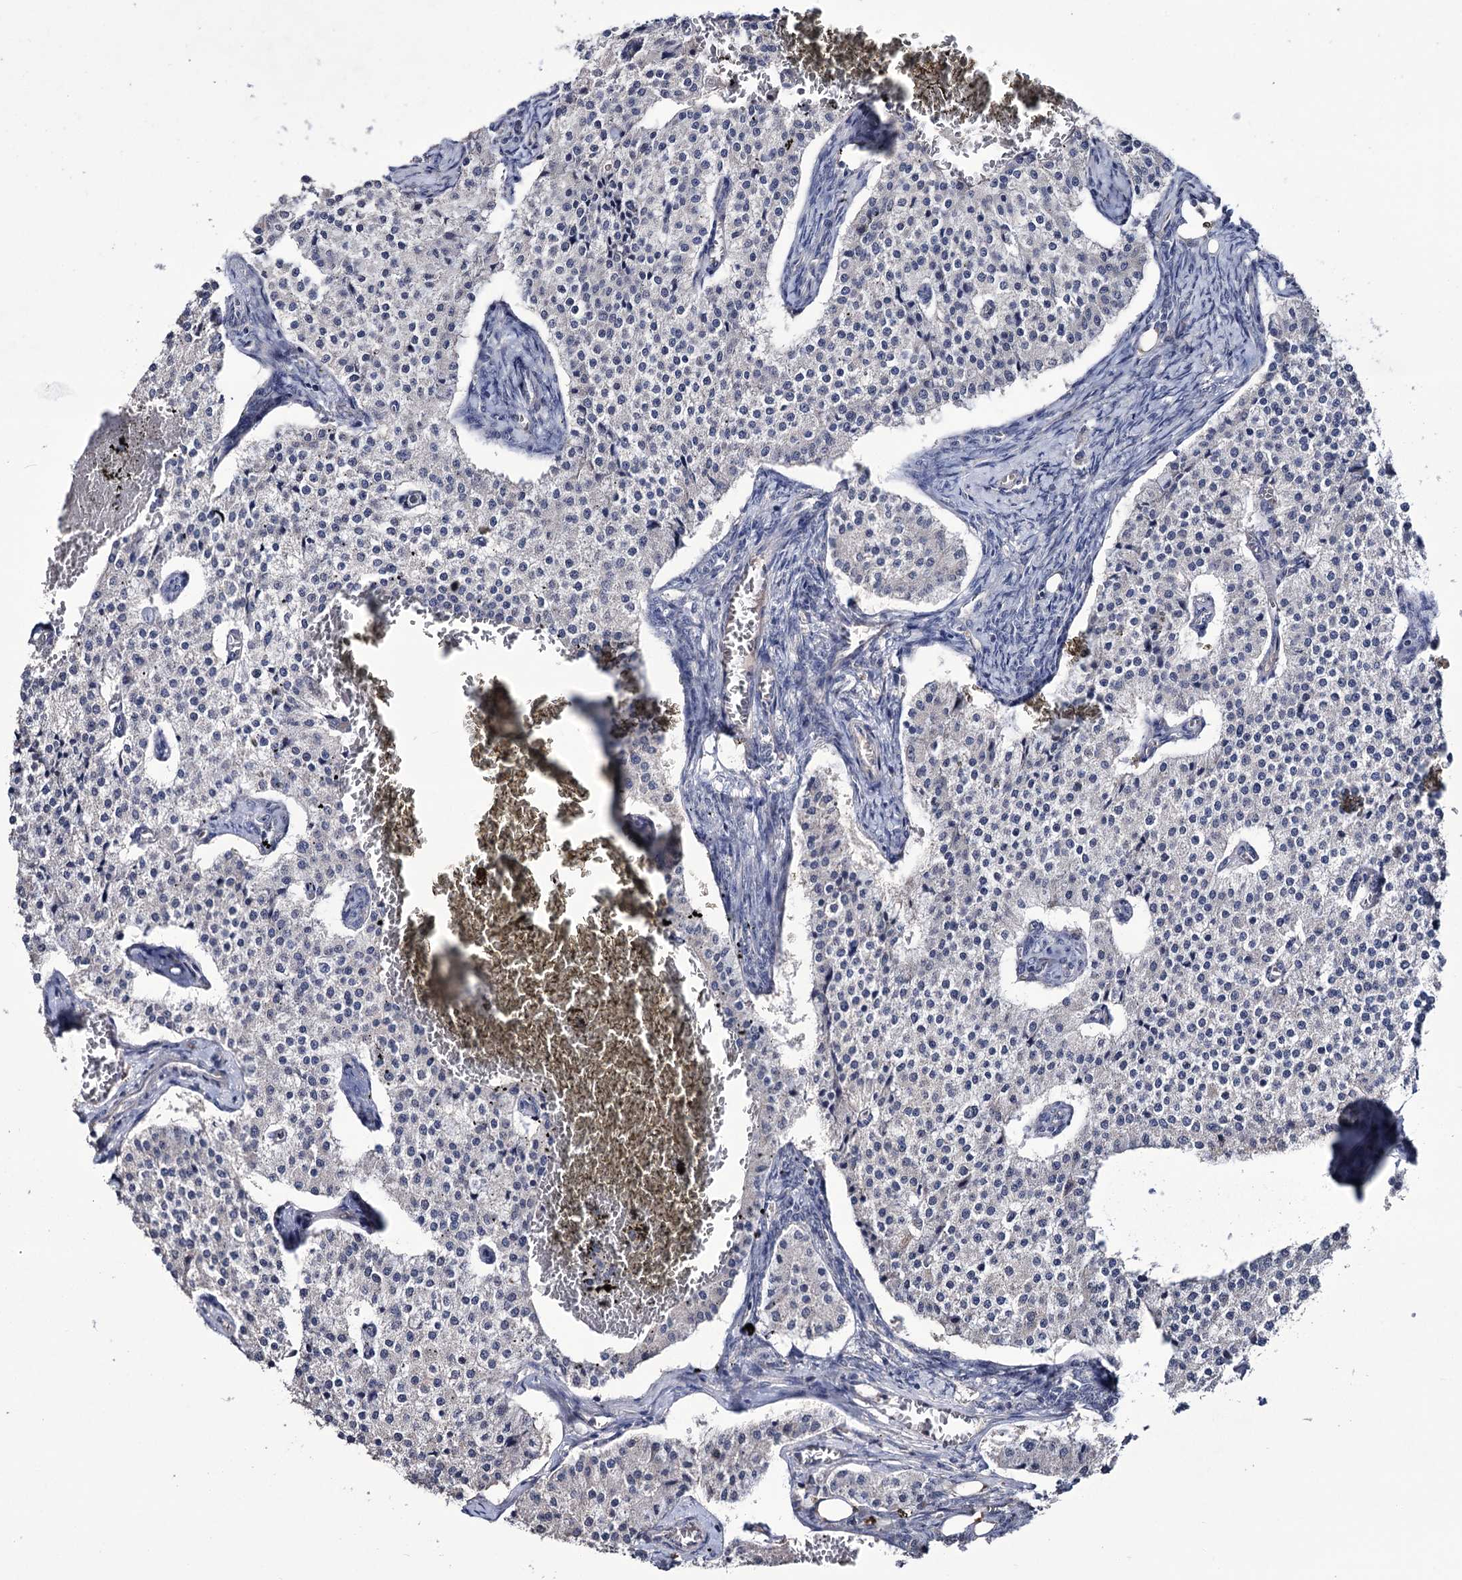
{"staining": {"intensity": "negative", "quantity": "none", "location": "none"}, "tissue": "carcinoid", "cell_type": "Tumor cells", "image_type": "cancer", "snomed": [{"axis": "morphology", "description": "Carcinoid, malignant, NOS"}, {"axis": "topography", "description": "Colon"}], "caption": "Immunohistochemistry micrograph of neoplastic tissue: carcinoid stained with DAB reveals no significant protein expression in tumor cells. (Brightfield microscopy of DAB IHC at high magnification).", "gene": "EPB41L5", "patient": {"sex": "female", "age": 52}}